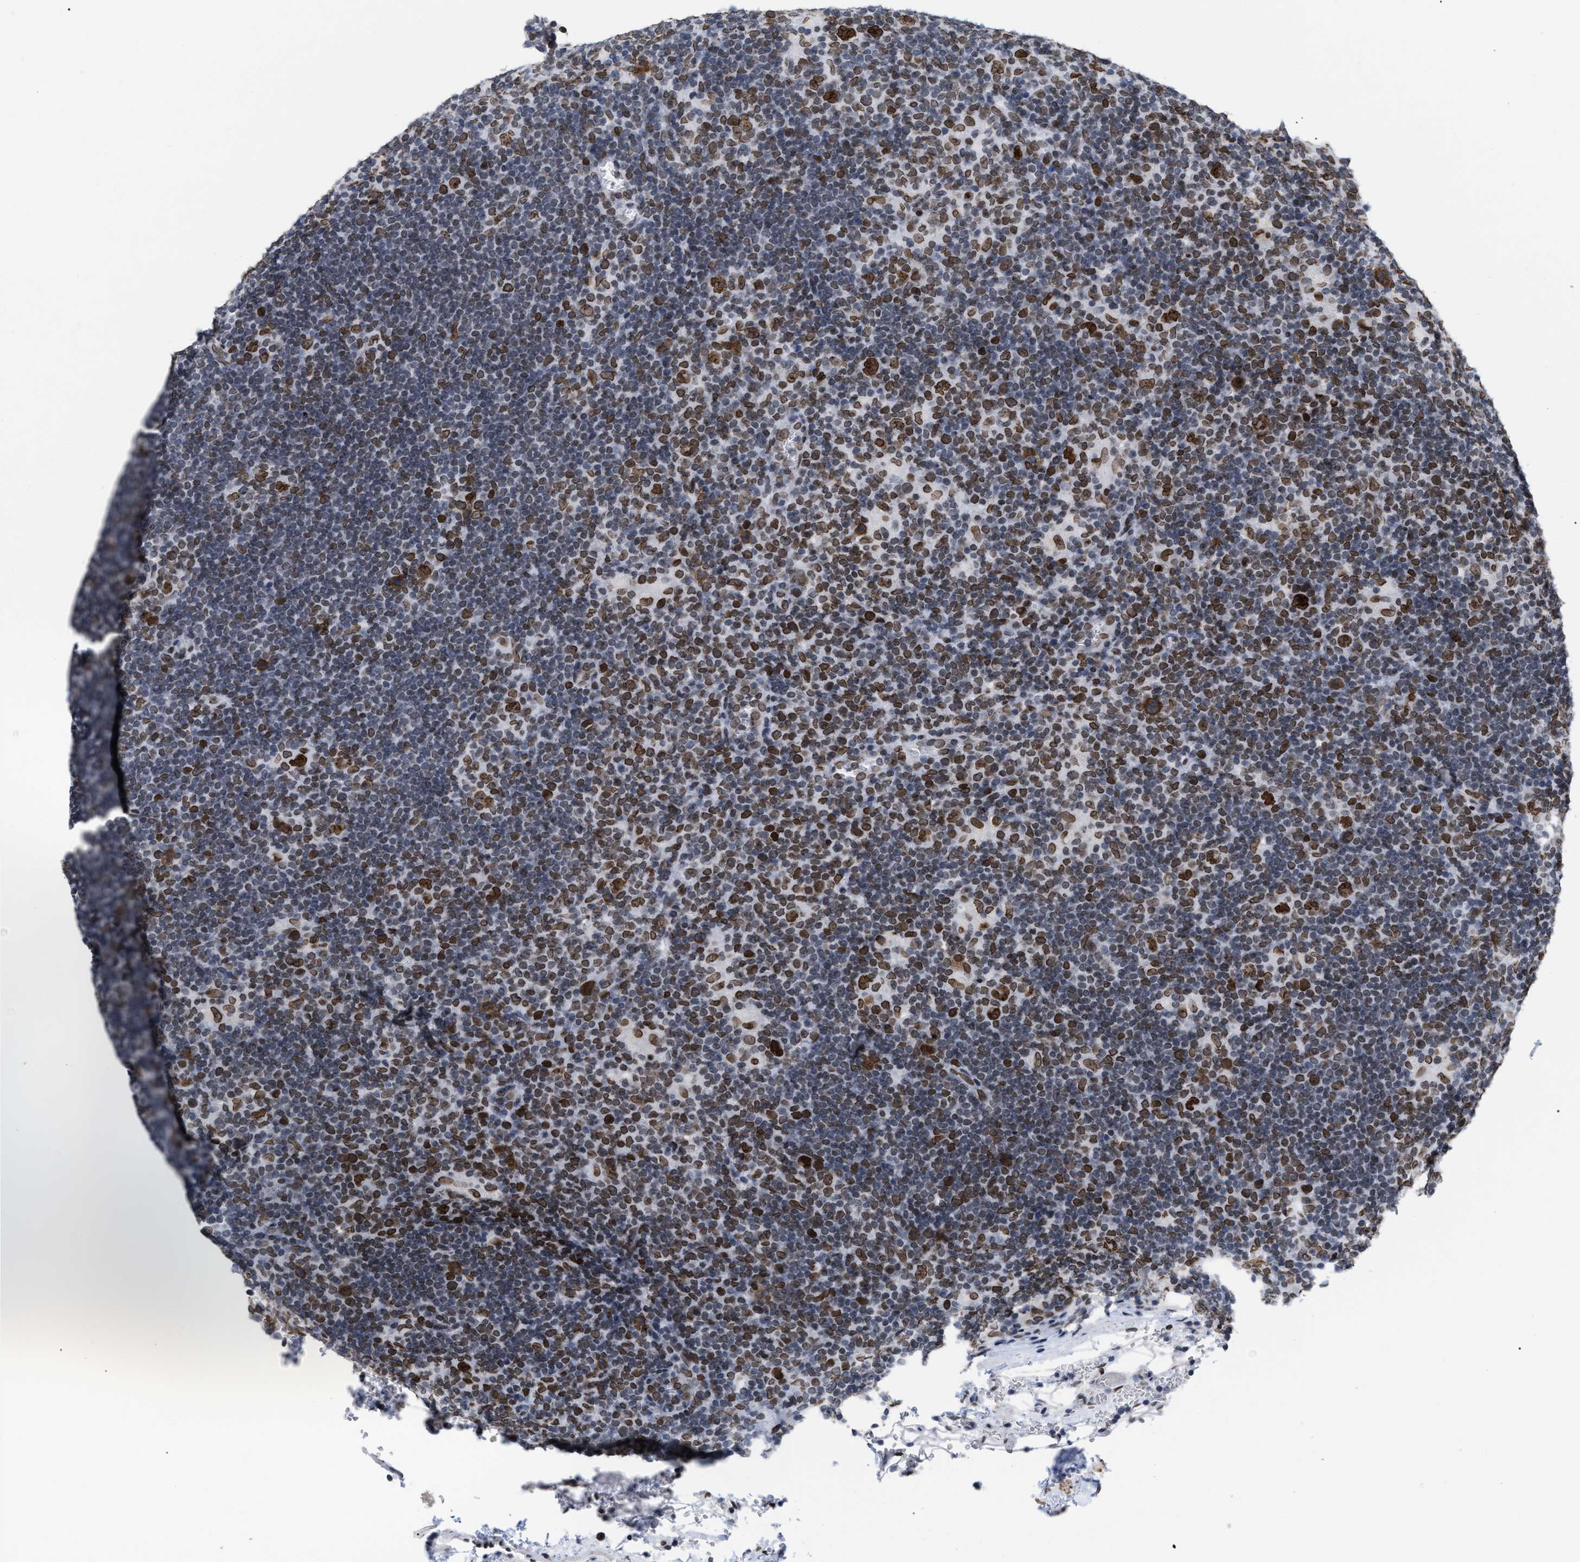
{"staining": {"intensity": "strong", "quantity": ">75%", "location": "cytoplasmic/membranous"}, "tissue": "lymphoma", "cell_type": "Tumor cells", "image_type": "cancer", "snomed": [{"axis": "morphology", "description": "Hodgkin's disease, NOS"}, {"axis": "topography", "description": "Lymph node"}], "caption": "A high-resolution histopathology image shows IHC staining of lymphoma, which reveals strong cytoplasmic/membranous positivity in about >75% of tumor cells. The protein is stained brown, and the nuclei are stained in blue (DAB (3,3'-diaminobenzidine) IHC with brightfield microscopy, high magnification).", "gene": "TPR", "patient": {"sex": "female", "age": 57}}